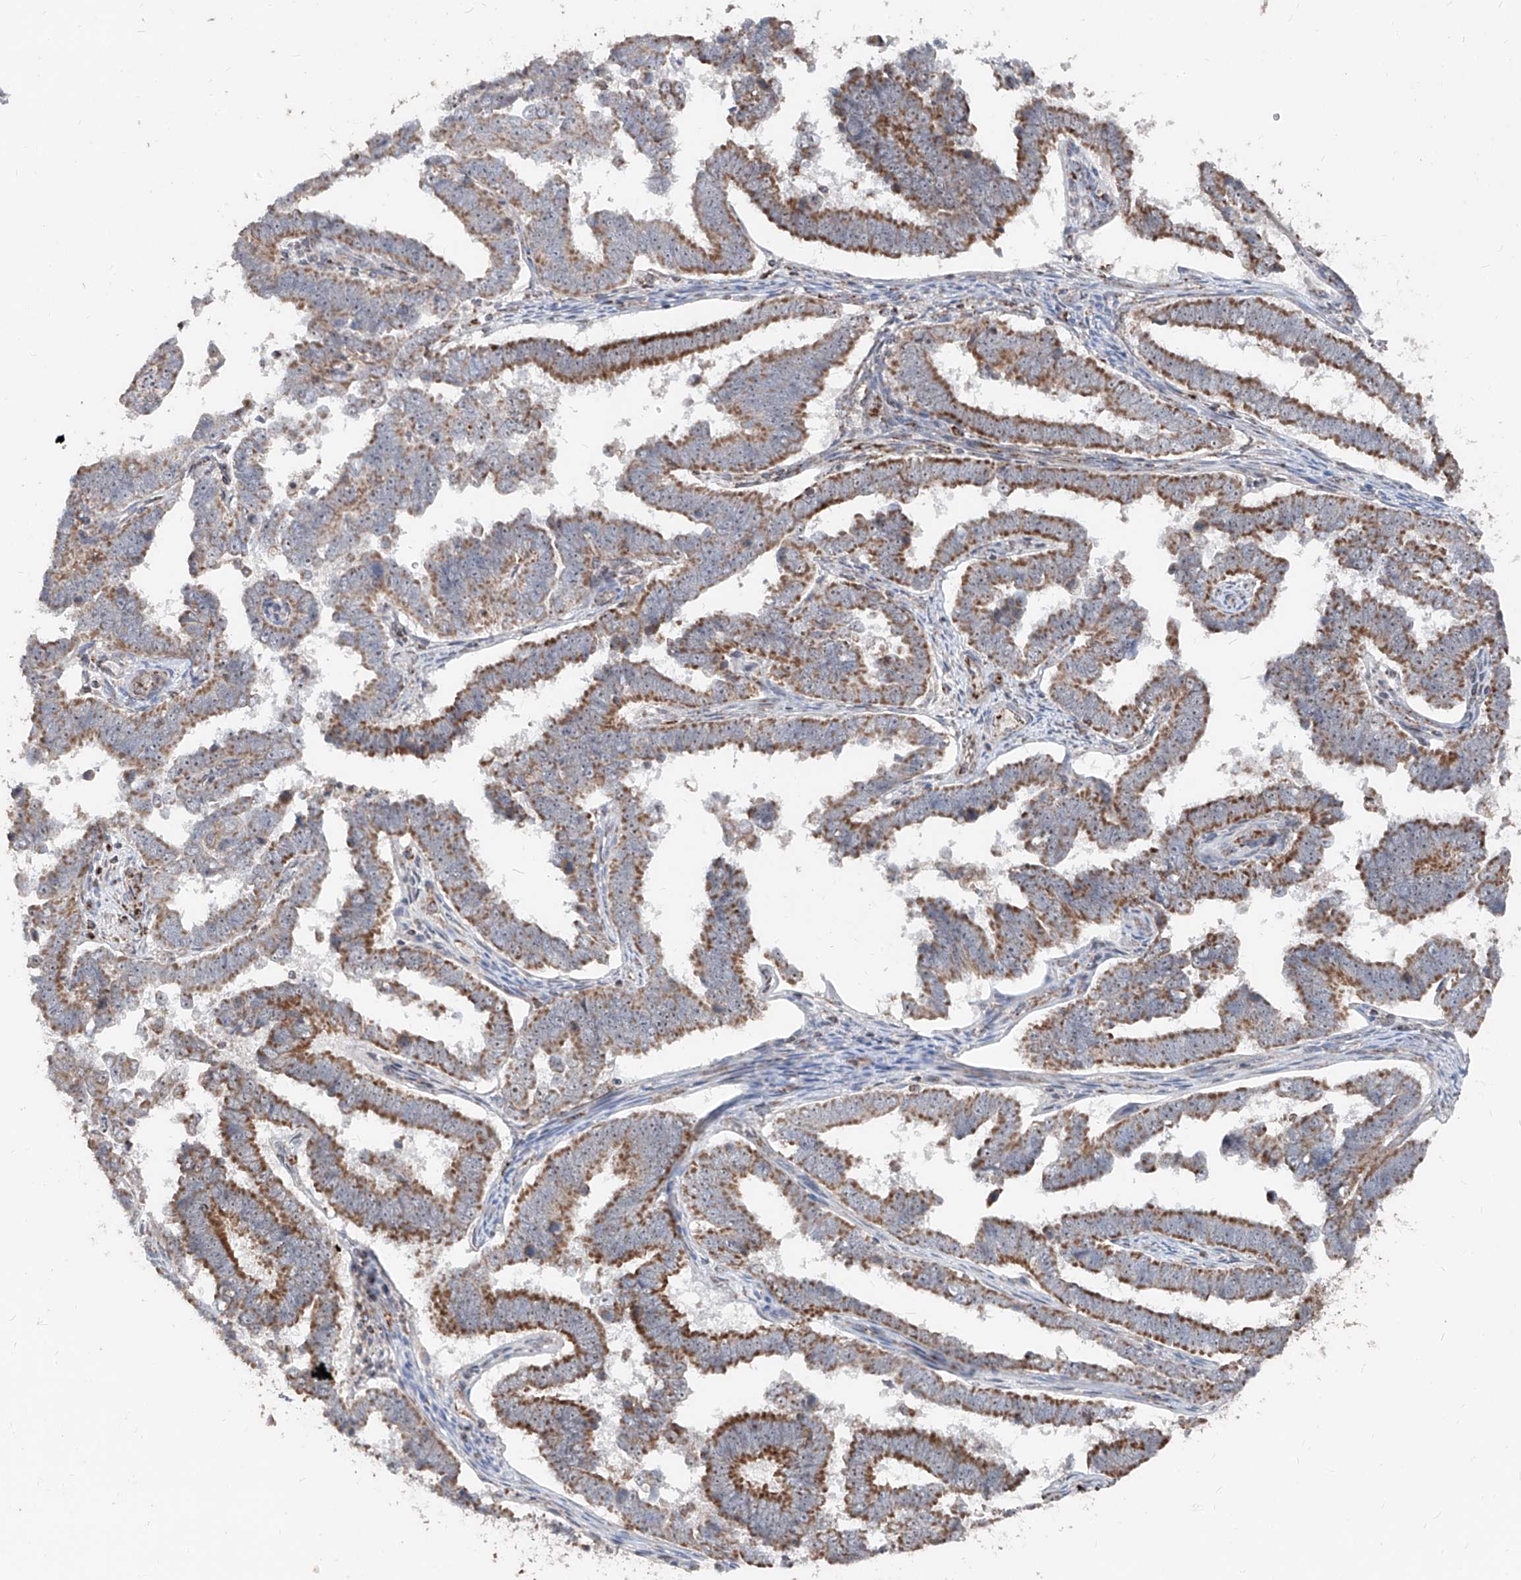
{"staining": {"intensity": "moderate", "quantity": ">75%", "location": "cytoplasmic/membranous"}, "tissue": "endometrial cancer", "cell_type": "Tumor cells", "image_type": "cancer", "snomed": [{"axis": "morphology", "description": "Adenocarcinoma, NOS"}, {"axis": "topography", "description": "Endometrium"}], "caption": "Immunohistochemical staining of adenocarcinoma (endometrial) demonstrates medium levels of moderate cytoplasmic/membranous expression in about >75% of tumor cells.", "gene": "NDUFB3", "patient": {"sex": "female", "age": 75}}